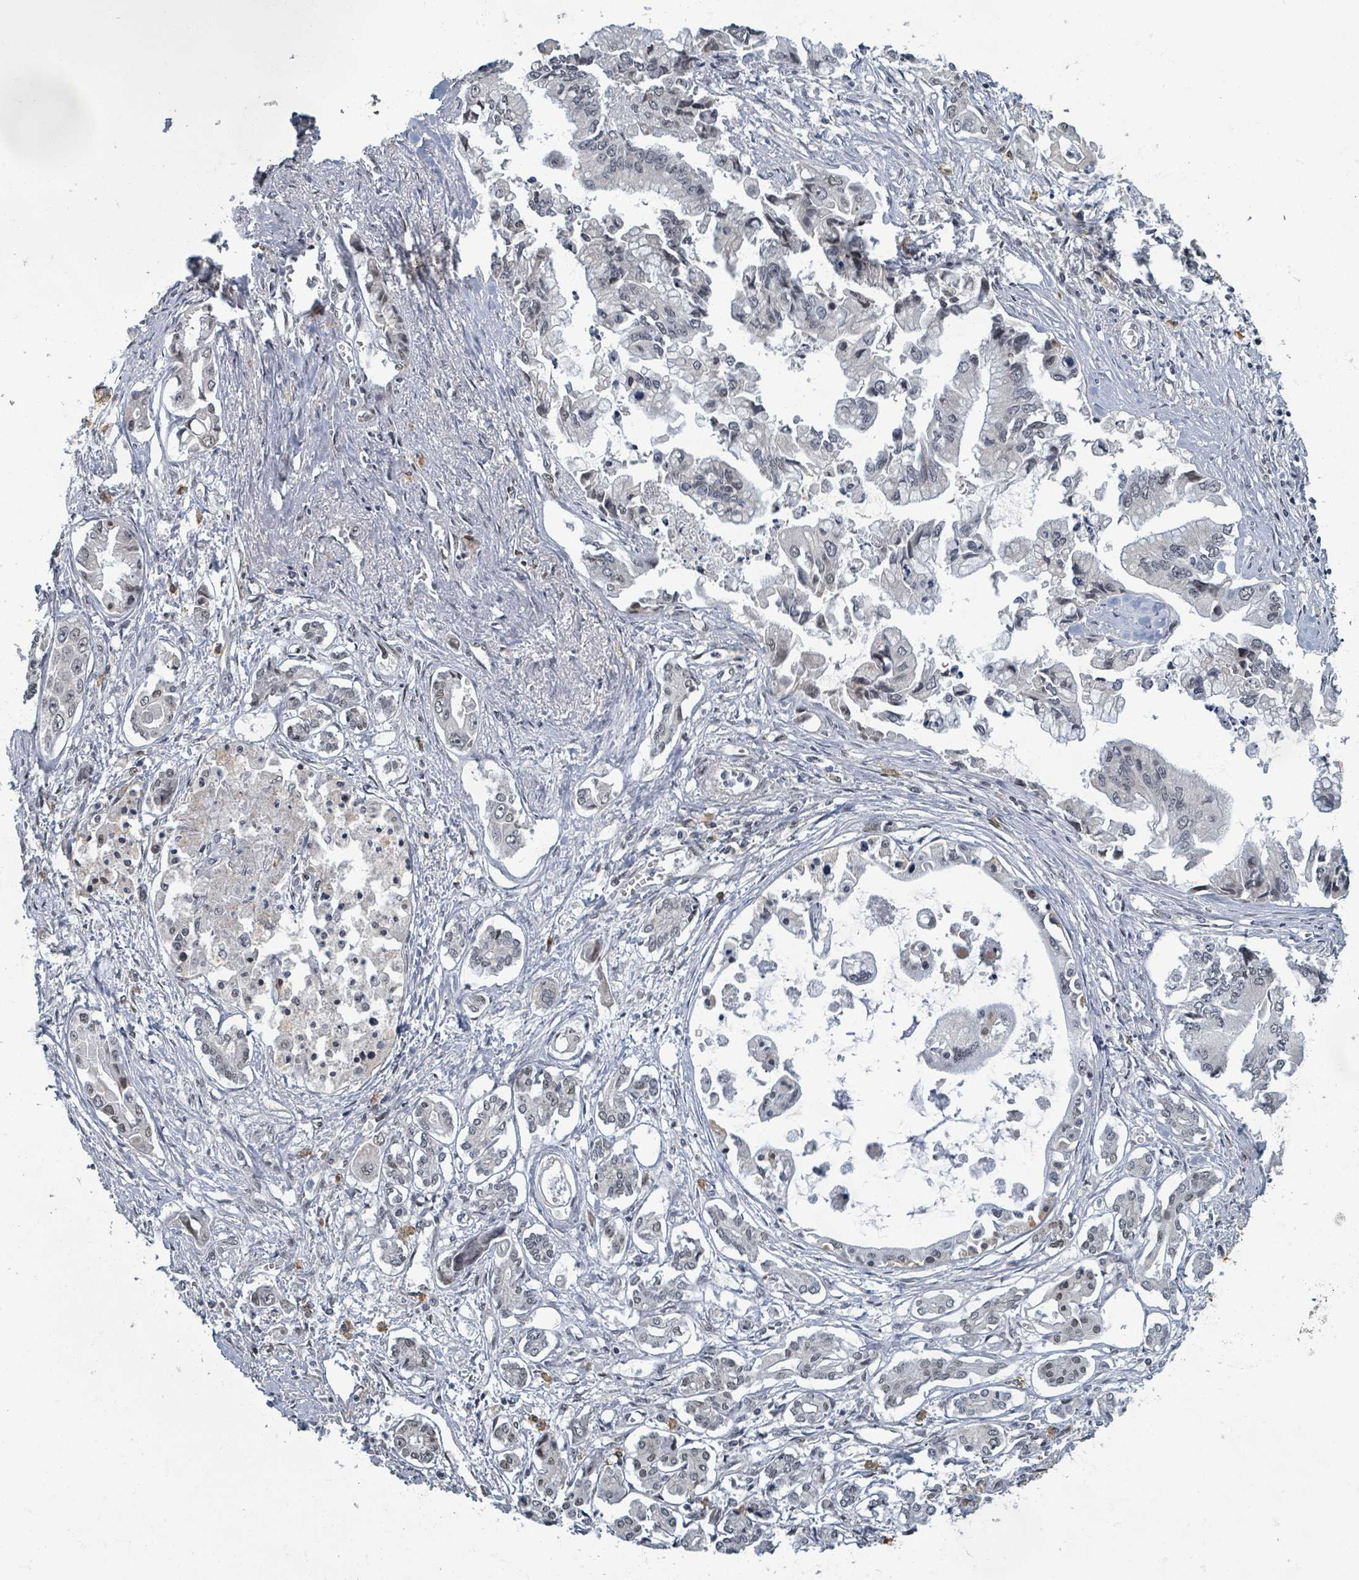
{"staining": {"intensity": "weak", "quantity": "<25%", "location": "nuclear"}, "tissue": "pancreatic cancer", "cell_type": "Tumor cells", "image_type": "cancer", "snomed": [{"axis": "morphology", "description": "Adenocarcinoma, NOS"}, {"axis": "topography", "description": "Pancreas"}], "caption": "A histopathology image of pancreatic cancer stained for a protein displays no brown staining in tumor cells. Brightfield microscopy of IHC stained with DAB (brown) and hematoxylin (blue), captured at high magnification.", "gene": "INTS15", "patient": {"sex": "male", "age": 84}}